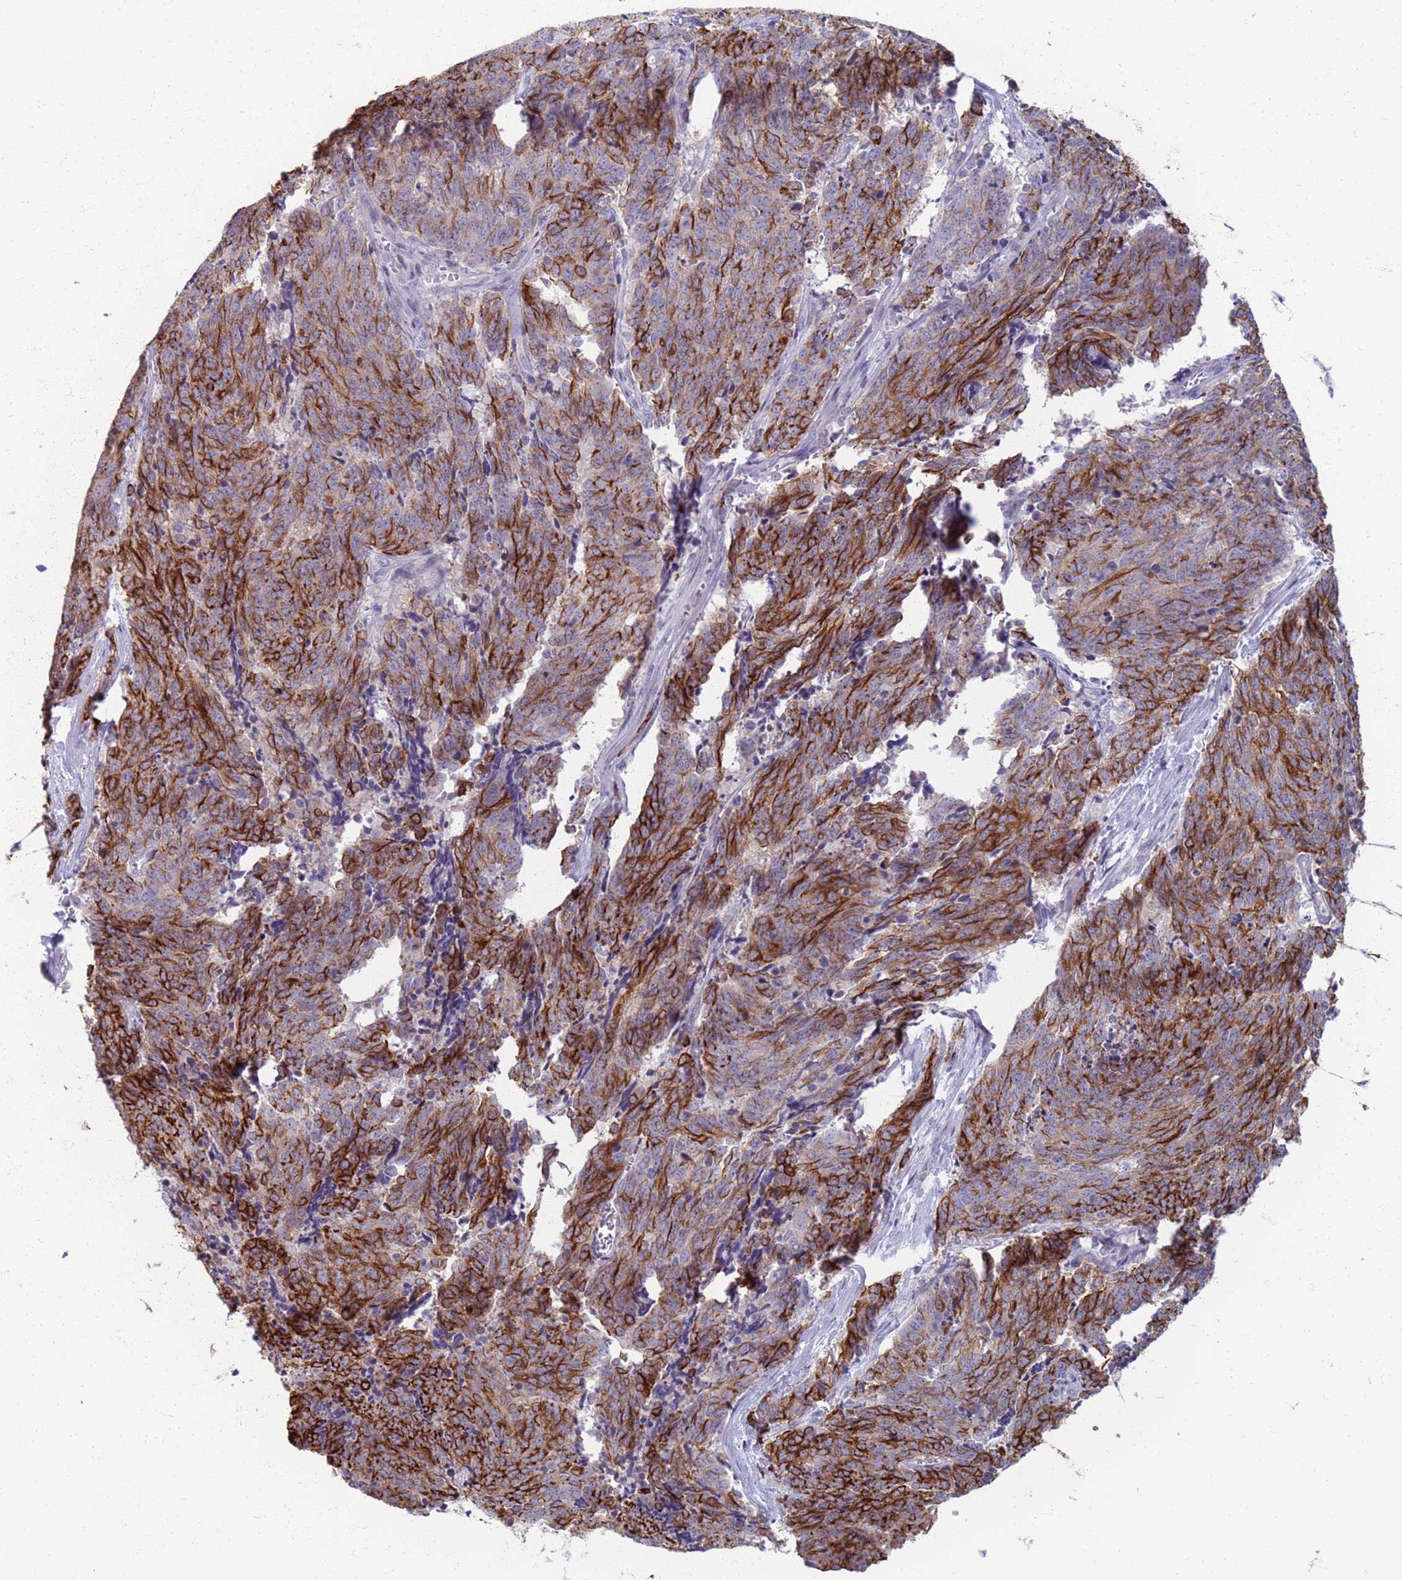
{"staining": {"intensity": "strong", "quantity": ">75%", "location": "cytoplasmic/membranous"}, "tissue": "cervical cancer", "cell_type": "Tumor cells", "image_type": "cancer", "snomed": [{"axis": "morphology", "description": "Squamous cell carcinoma, NOS"}, {"axis": "topography", "description": "Cervix"}], "caption": "Cervical cancer tissue exhibits strong cytoplasmic/membranous staining in about >75% of tumor cells, visualized by immunohistochemistry.", "gene": "CLCA2", "patient": {"sex": "female", "age": 29}}